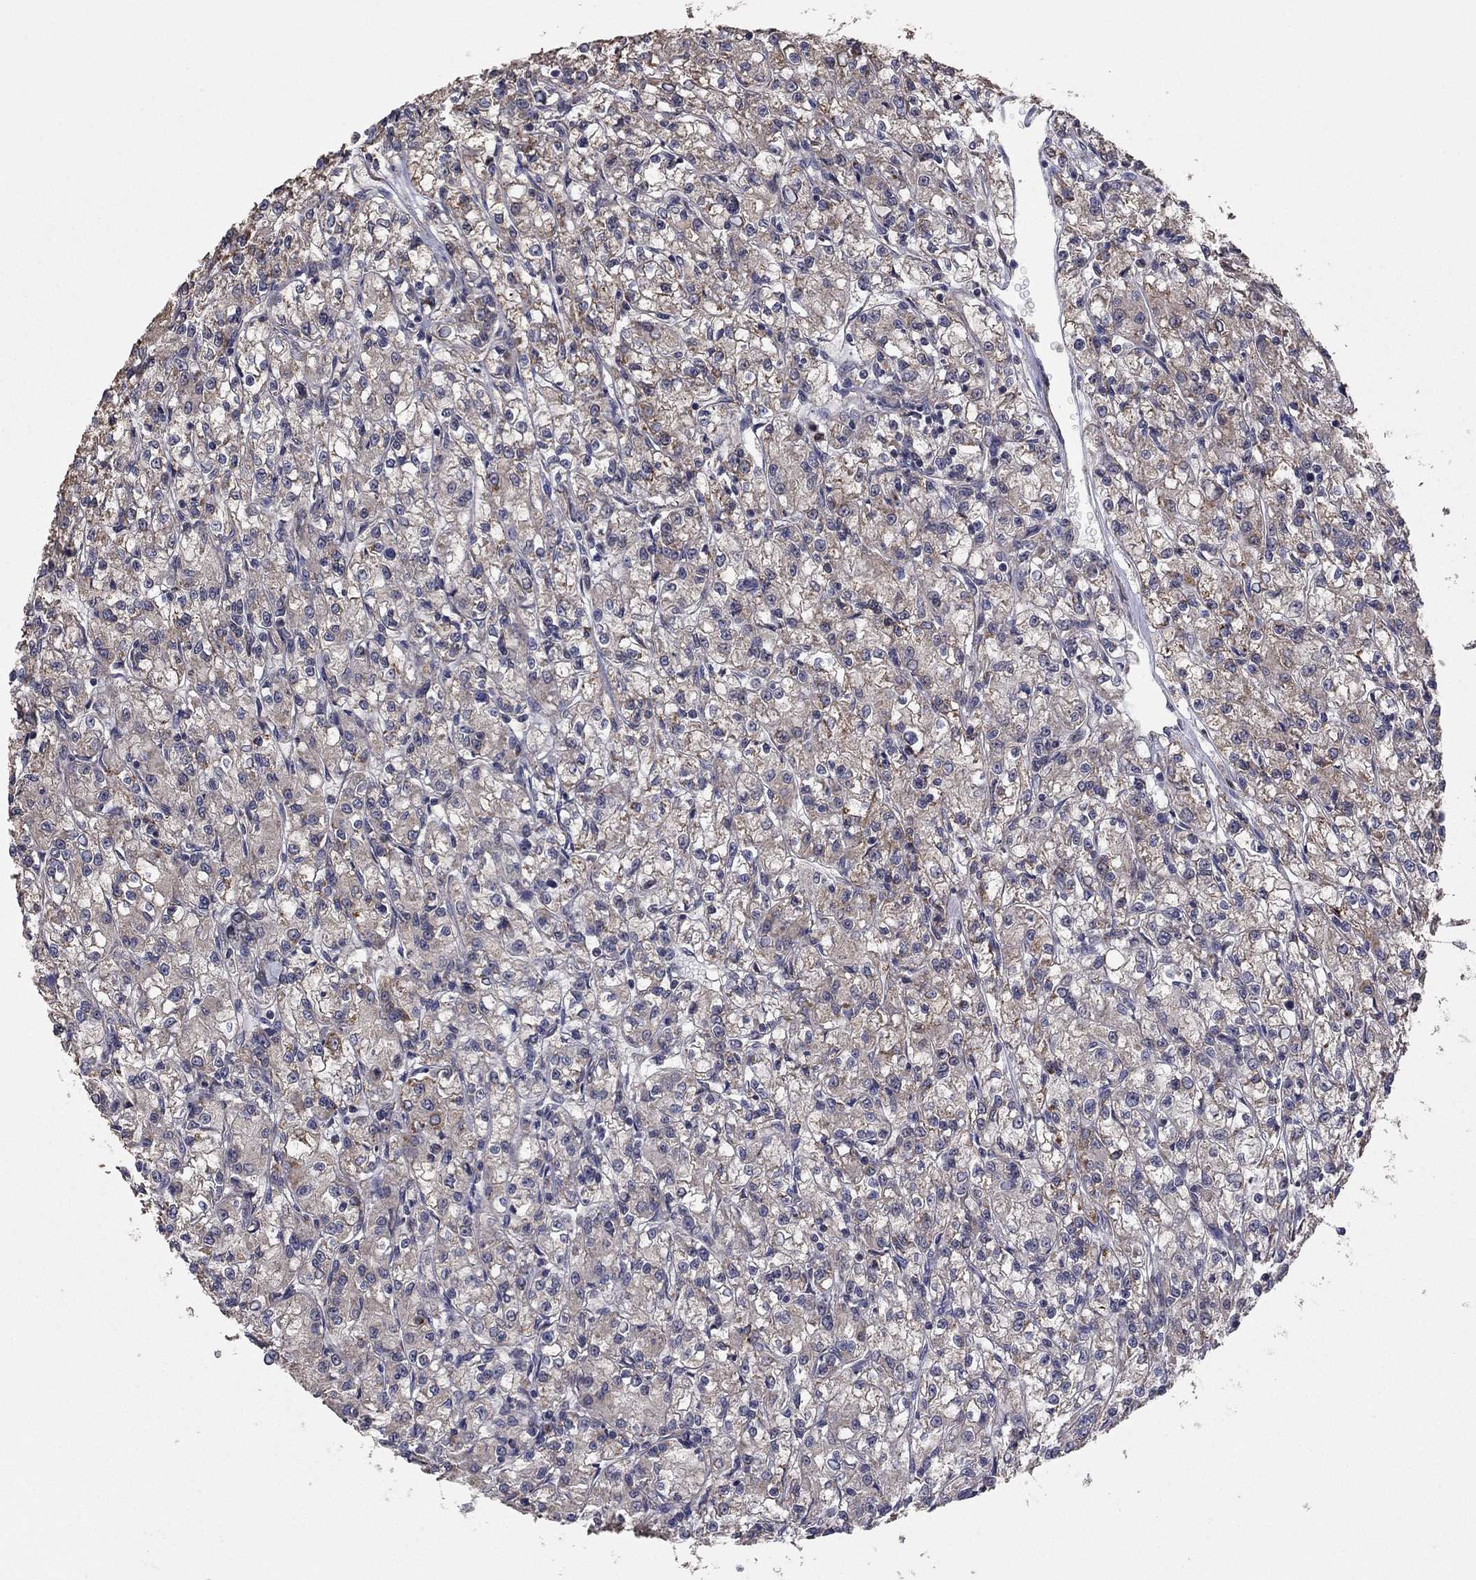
{"staining": {"intensity": "weak", "quantity": "25%-75%", "location": "cytoplasmic/membranous"}, "tissue": "renal cancer", "cell_type": "Tumor cells", "image_type": "cancer", "snomed": [{"axis": "morphology", "description": "Adenocarcinoma, NOS"}, {"axis": "topography", "description": "Kidney"}], "caption": "Renal cancer tissue shows weak cytoplasmic/membranous positivity in approximately 25%-75% of tumor cells", "gene": "FLT4", "patient": {"sex": "female", "age": 59}}